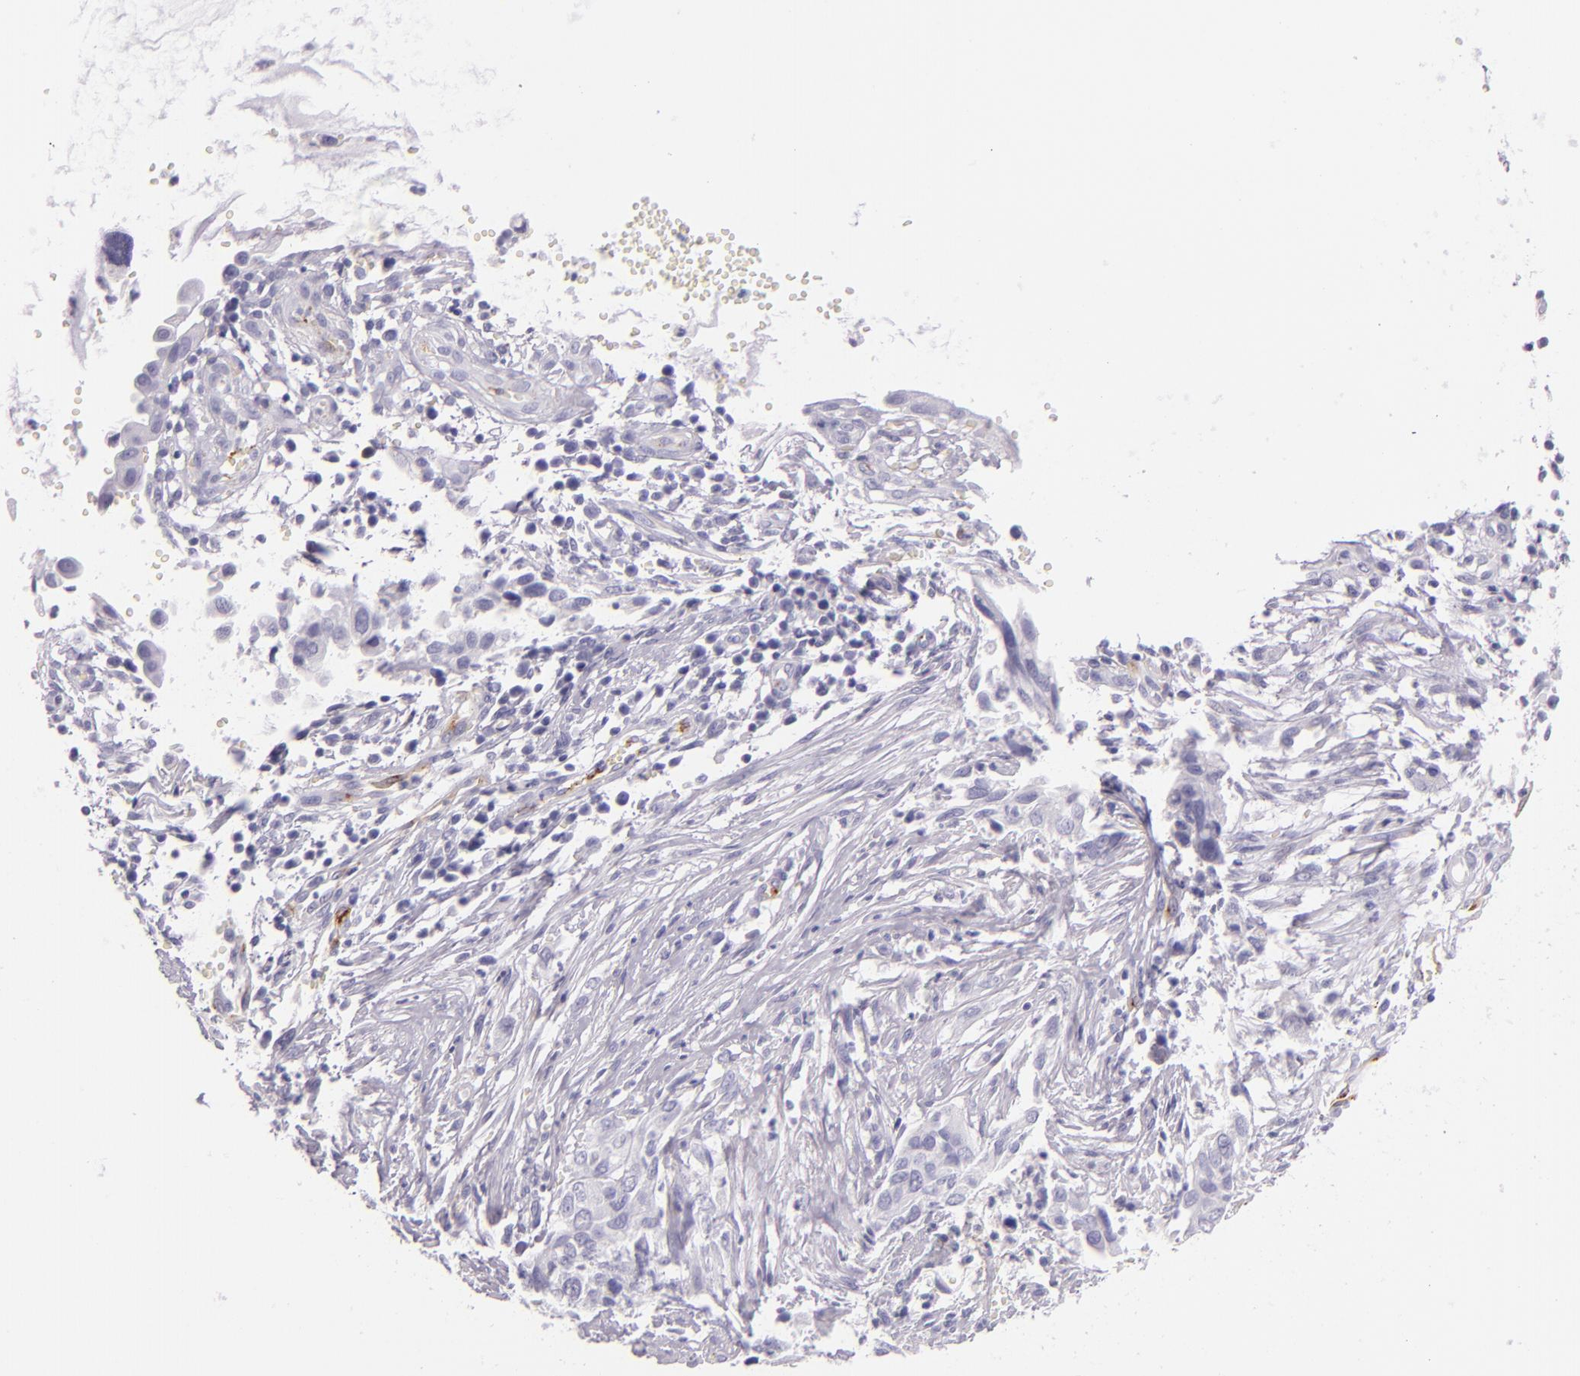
{"staining": {"intensity": "negative", "quantity": "none", "location": "none"}, "tissue": "cervical cancer", "cell_type": "Tumor cells", "image_type": "cancer", "snomed": [{"axis": "morphology", "description": "Normal tissue, NOS"}, {"axis": "morphology", "description": "Squamous cell carcinoma, NOS"}, {"axis": "topography", "description": "Cervix"}], "caption": "Cervical squamous cell carcinoma was stained to show a protein in brown. There is no significant positivity in tumor cells. (DAB (3,3'-diaminobenzidine) immunohistochemistry, high magnification).", "gene": "SELP", "patient": {"sex": "female", "age": 45}}